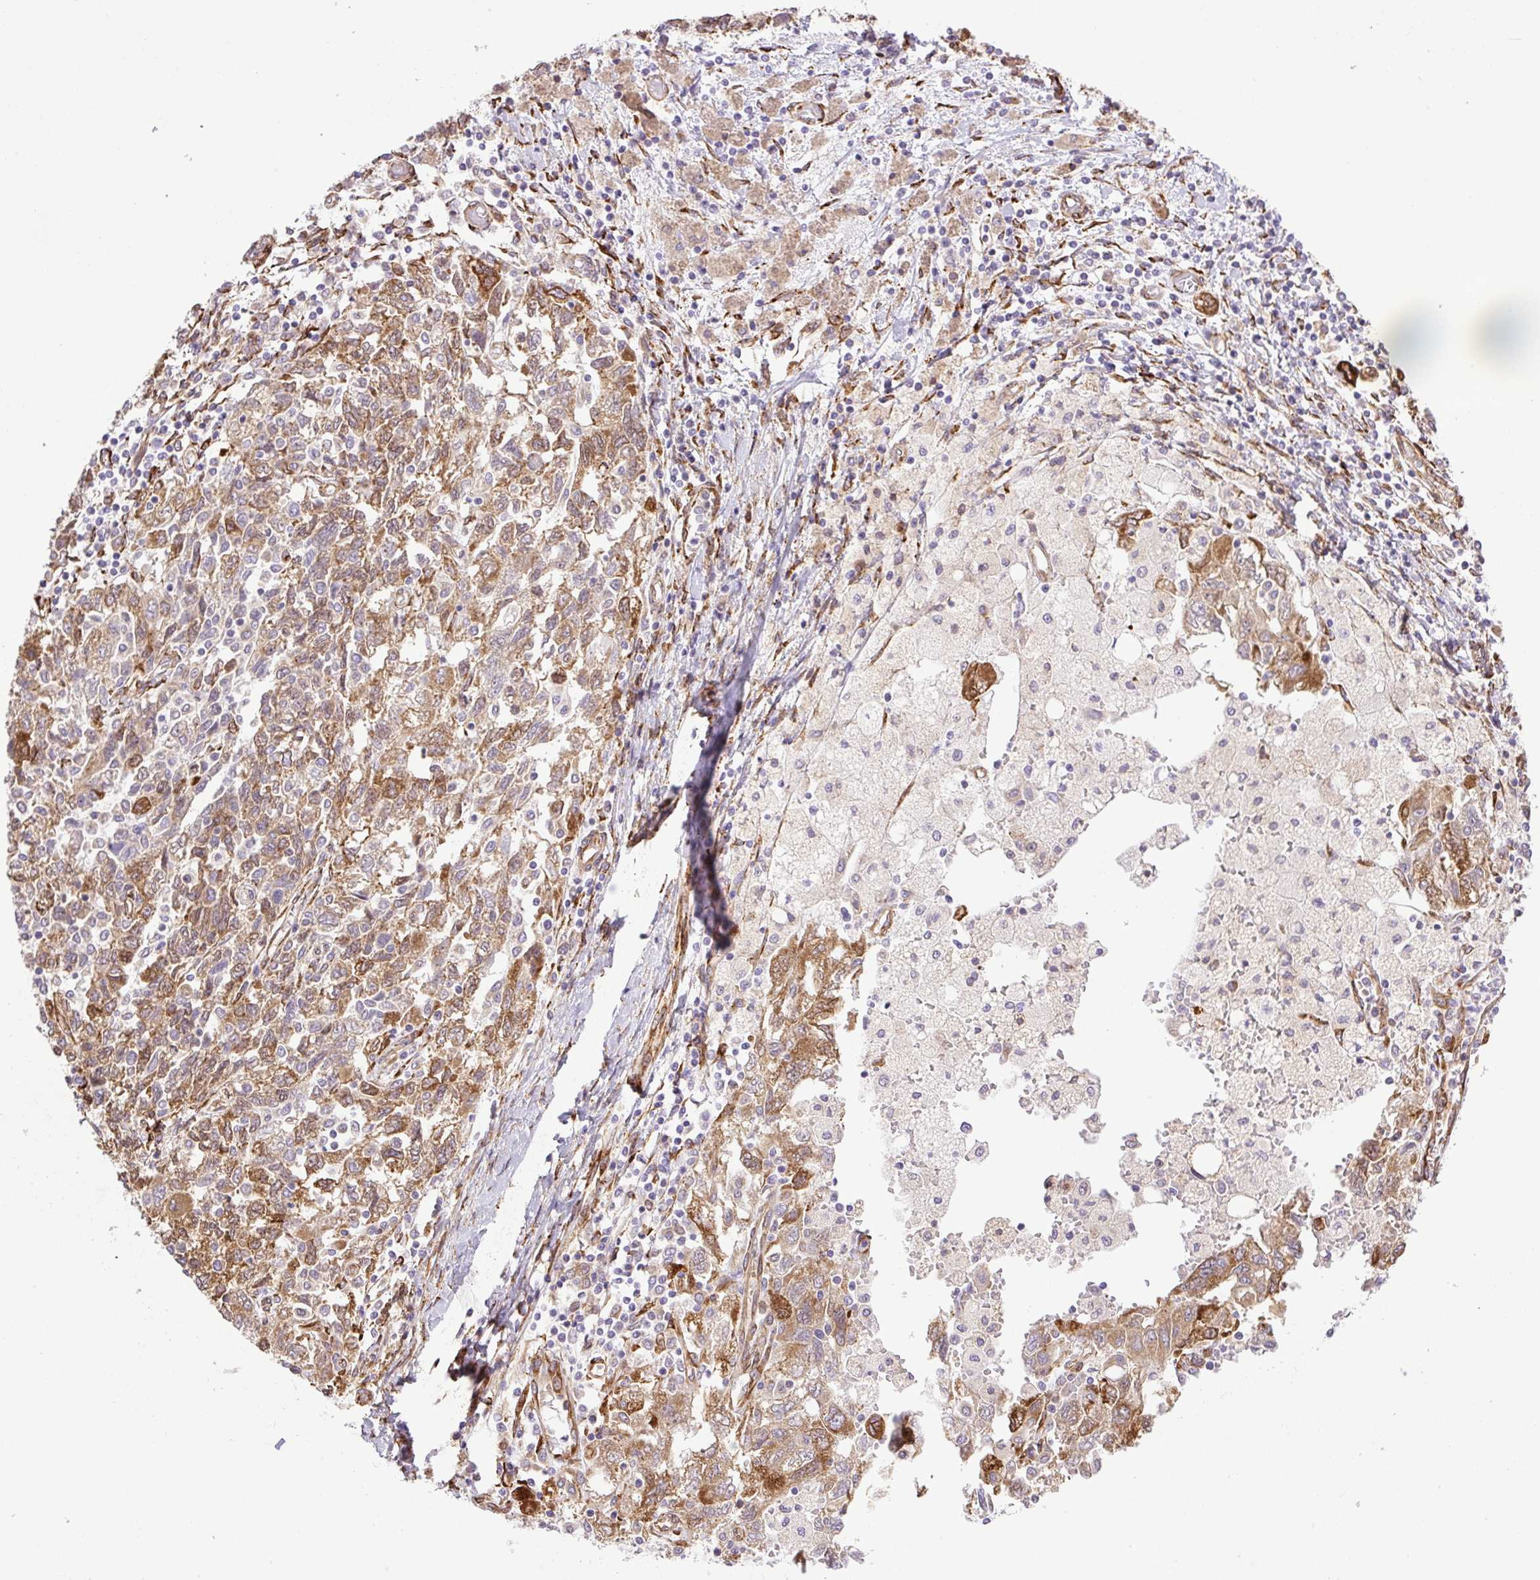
{"staining": {"intensity": "moderate", "quantity": ">75%", "location": "cytoplasmic/membranous"}, "tissue": "ovarian cancer", "cell_type": "Tumor cells", "image_type": "cancer", "snomed": [{"axis": "morphology", "description": "Carcinoma, NOS"}, {"axis": "morphology", "description": "Cystadenocarcinoma, serous, NOS"}, {"axis": "topography", "description": "Ovary"}], "caption": "Ovarian cancer (carcinoma) tissue reveals moderate cytoplasmic/membranous positivity in about >75% of tumor cells, visualized by immunohistochemistry.", "gene": "RAB30", "patient": {"sex": "female", "age": 69}}